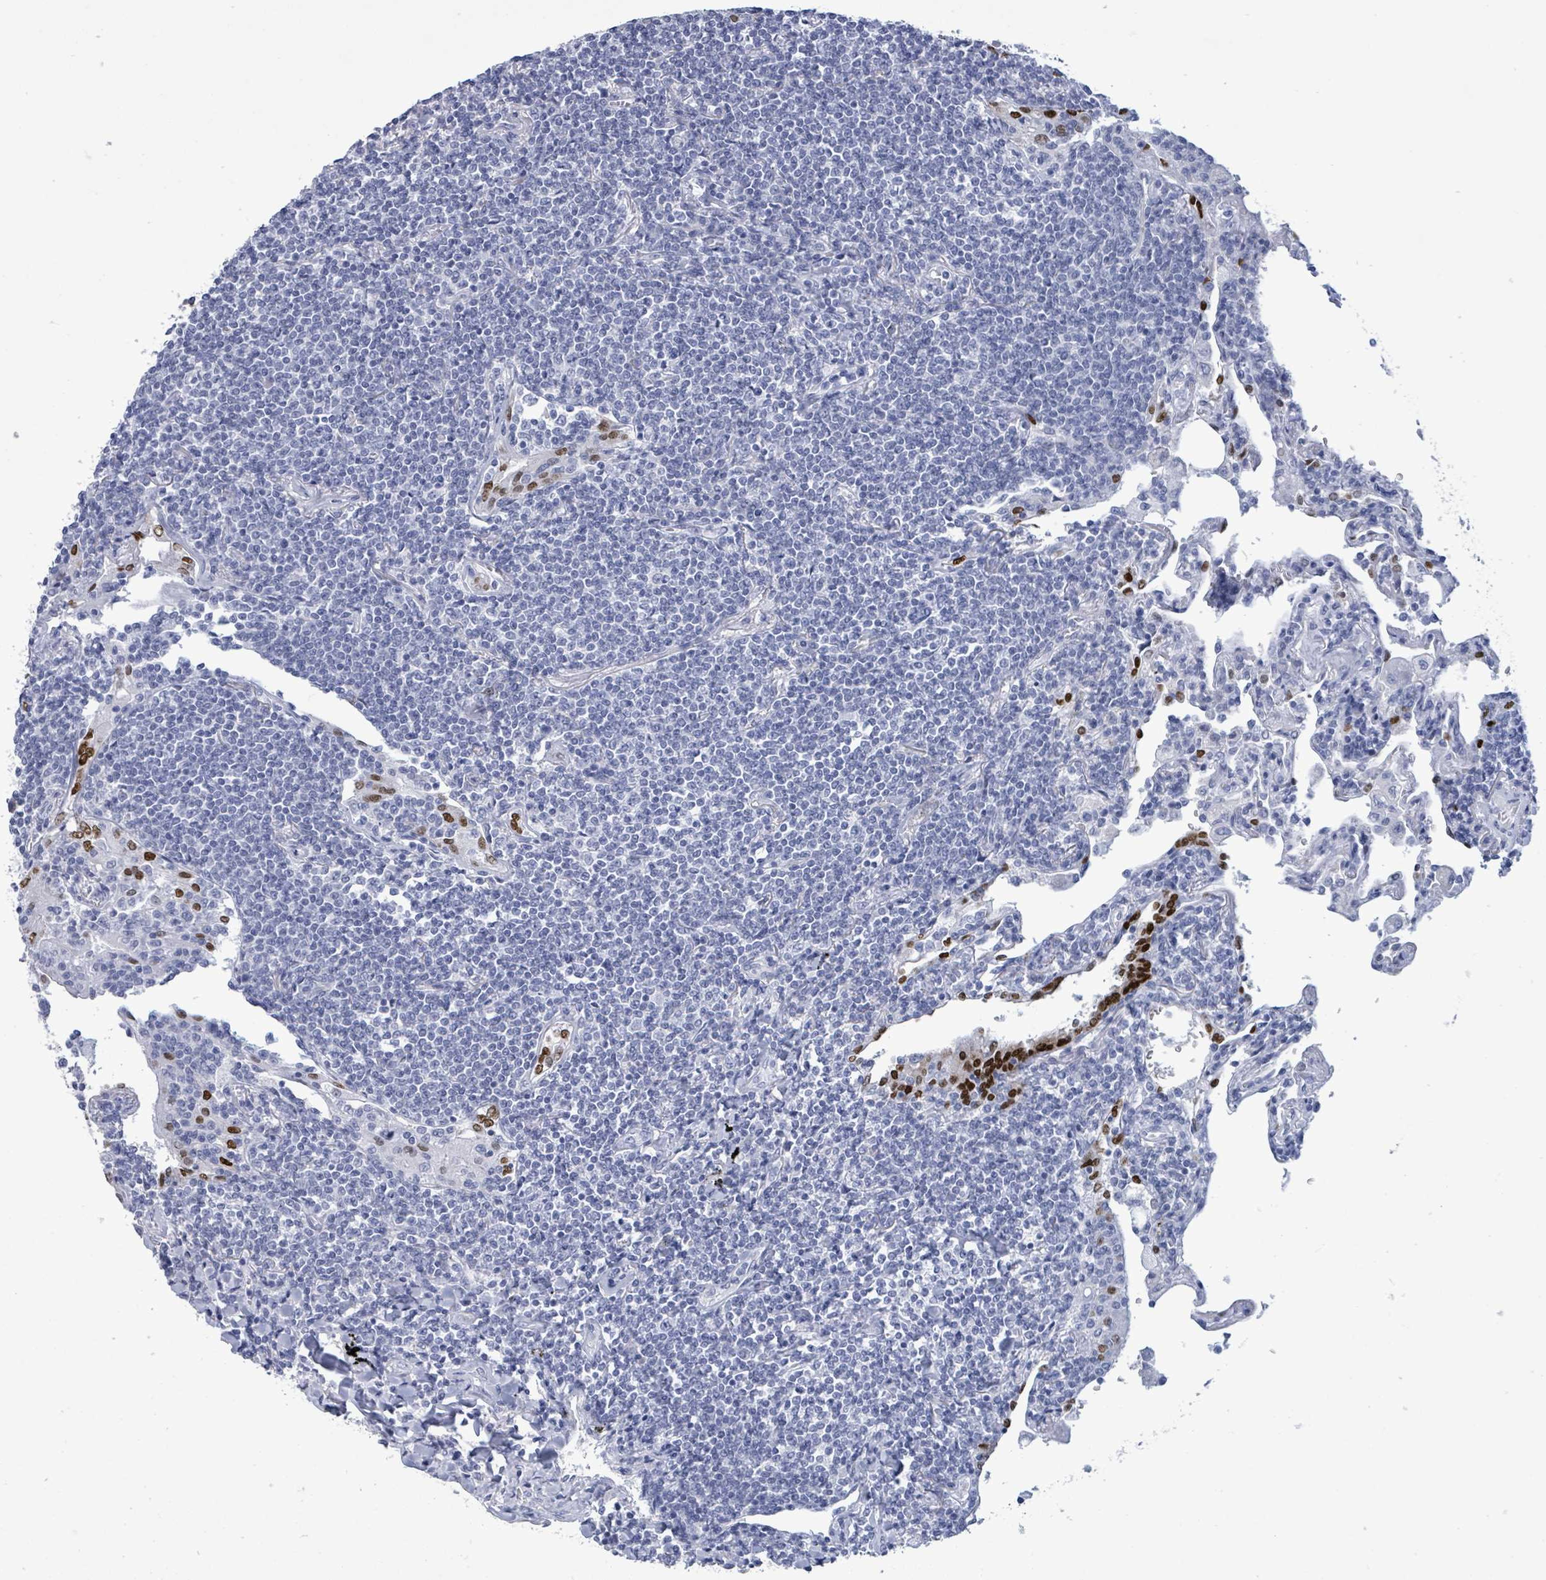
{"staining": {"intensity": "negative", "quantity": "none", "location": "none"}, "tissue": "lymphoma", "cell_type": "Tumor cells", "image_type": "cancer", "snomed": [{"axis": "morphology", "description": "Malignant lymphoma, non-Hodgkin's type, Low grade"}, {"axis": "topography", "description": "Lung"}], "caption": "High magnification brightfield microscopy of malignant lymphoma, non-Hodgkin's type (low-grade) stained with DAB (3,3'-diaminobenzidine) (brown) and counterstained with hematoxylin (blue): tumor cells show no significant positivity.", "gene": "NKX2-1", "patient": {"sex": "female", "age": 71}}